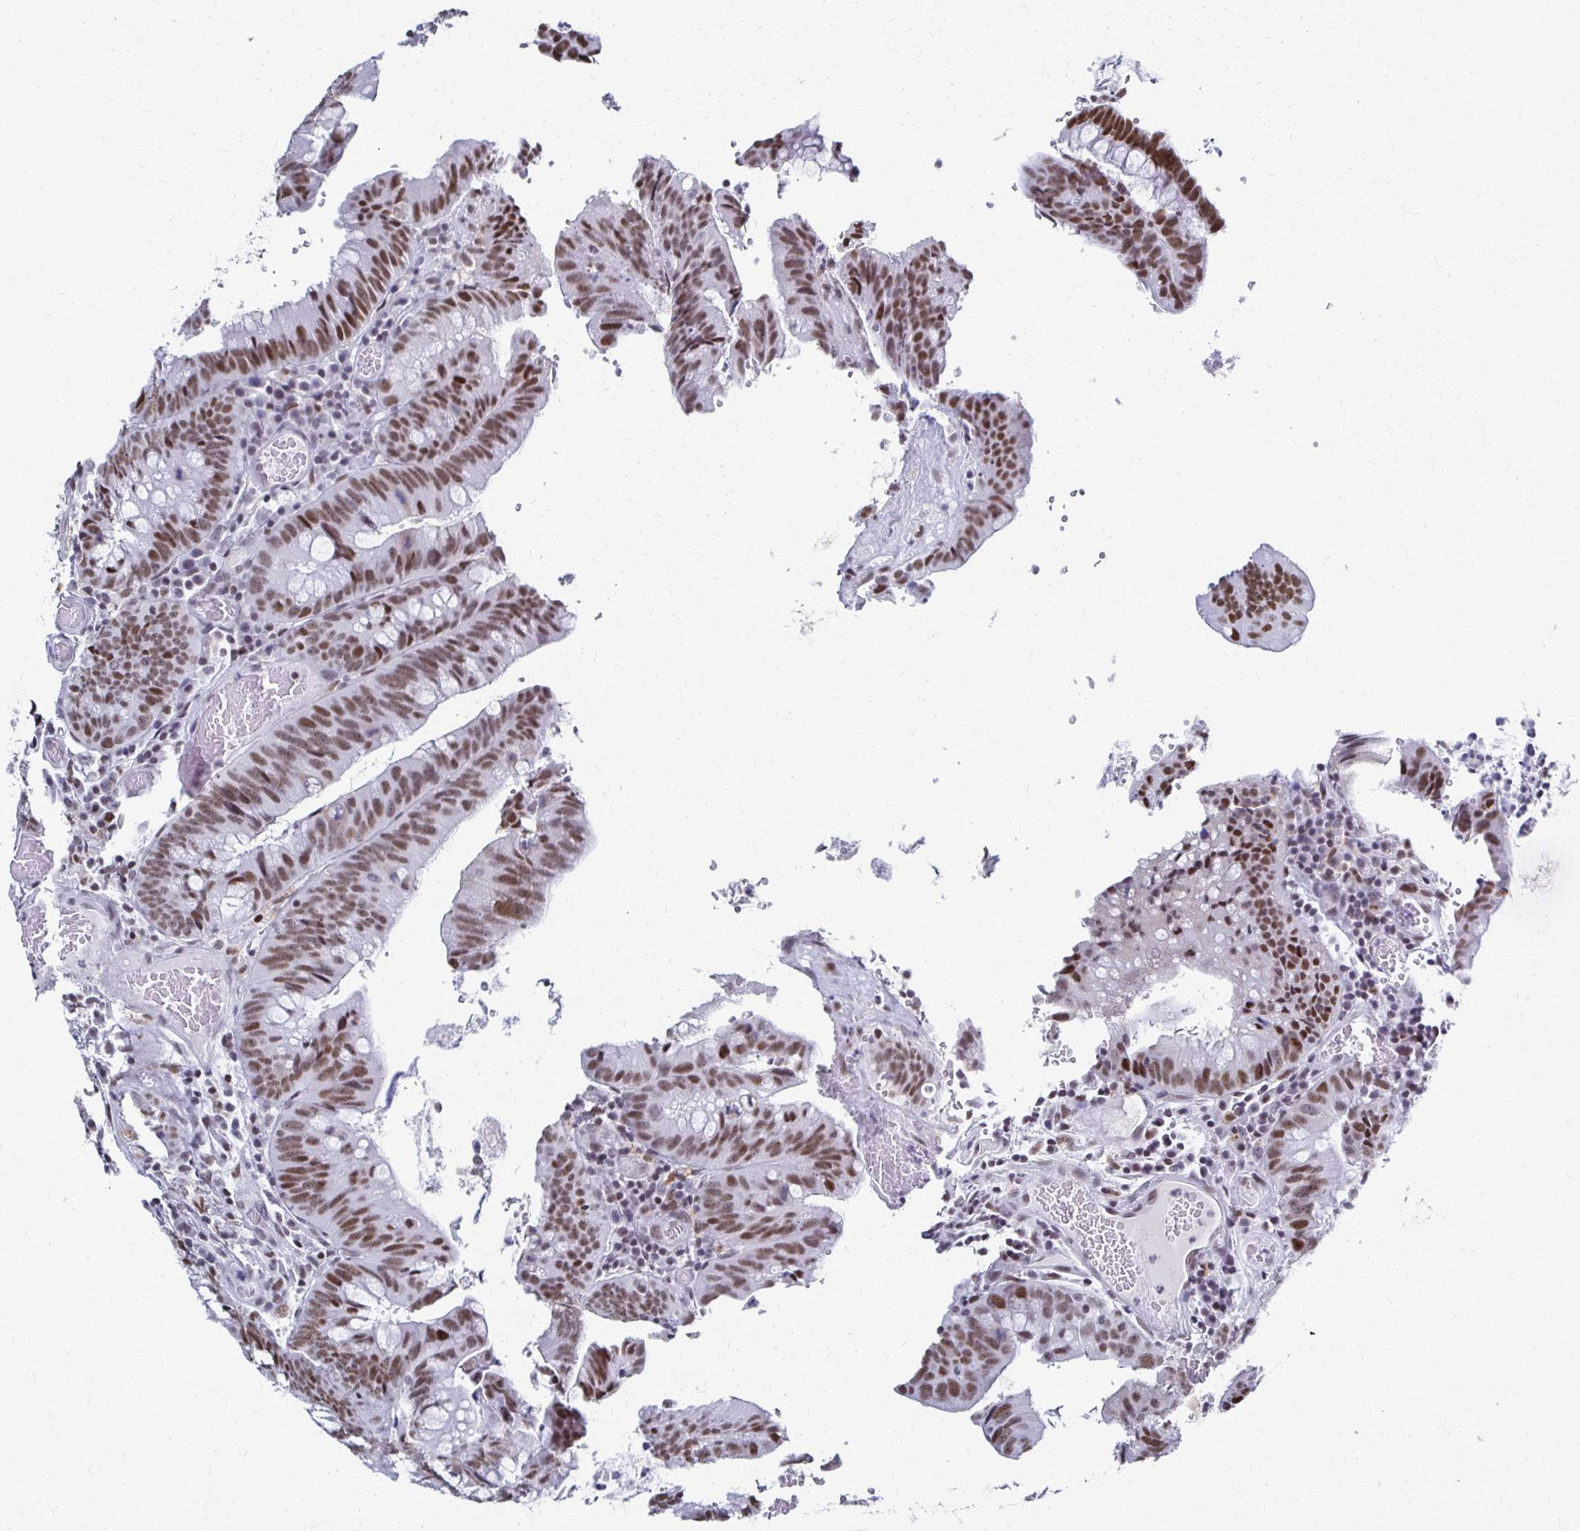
{"staining": {"intensity": "moderate", "quantity": ">75%", "location": "nuclear"}, "tissue": "colorectal cancer", "cell_type": "Tumor cells", "image_type": "cancer", "snomed": [{"axis": "morphology", "description": "Adenocarcinoma, NOS"}, {"axis": "topography", "description": "Colon"}], "caption": "Immunohistochemistry photomicrograph of neoplastic tissue: human colorectal cancer (adenocarcinoma) stained using IHC exhibits medium levels of moderate protein expression localized specifically in the nuclear of tumor cells, appearing as a nuclear brown color.", "gene": "IRF7", "patient": {"sex": "male", "age": 62}}